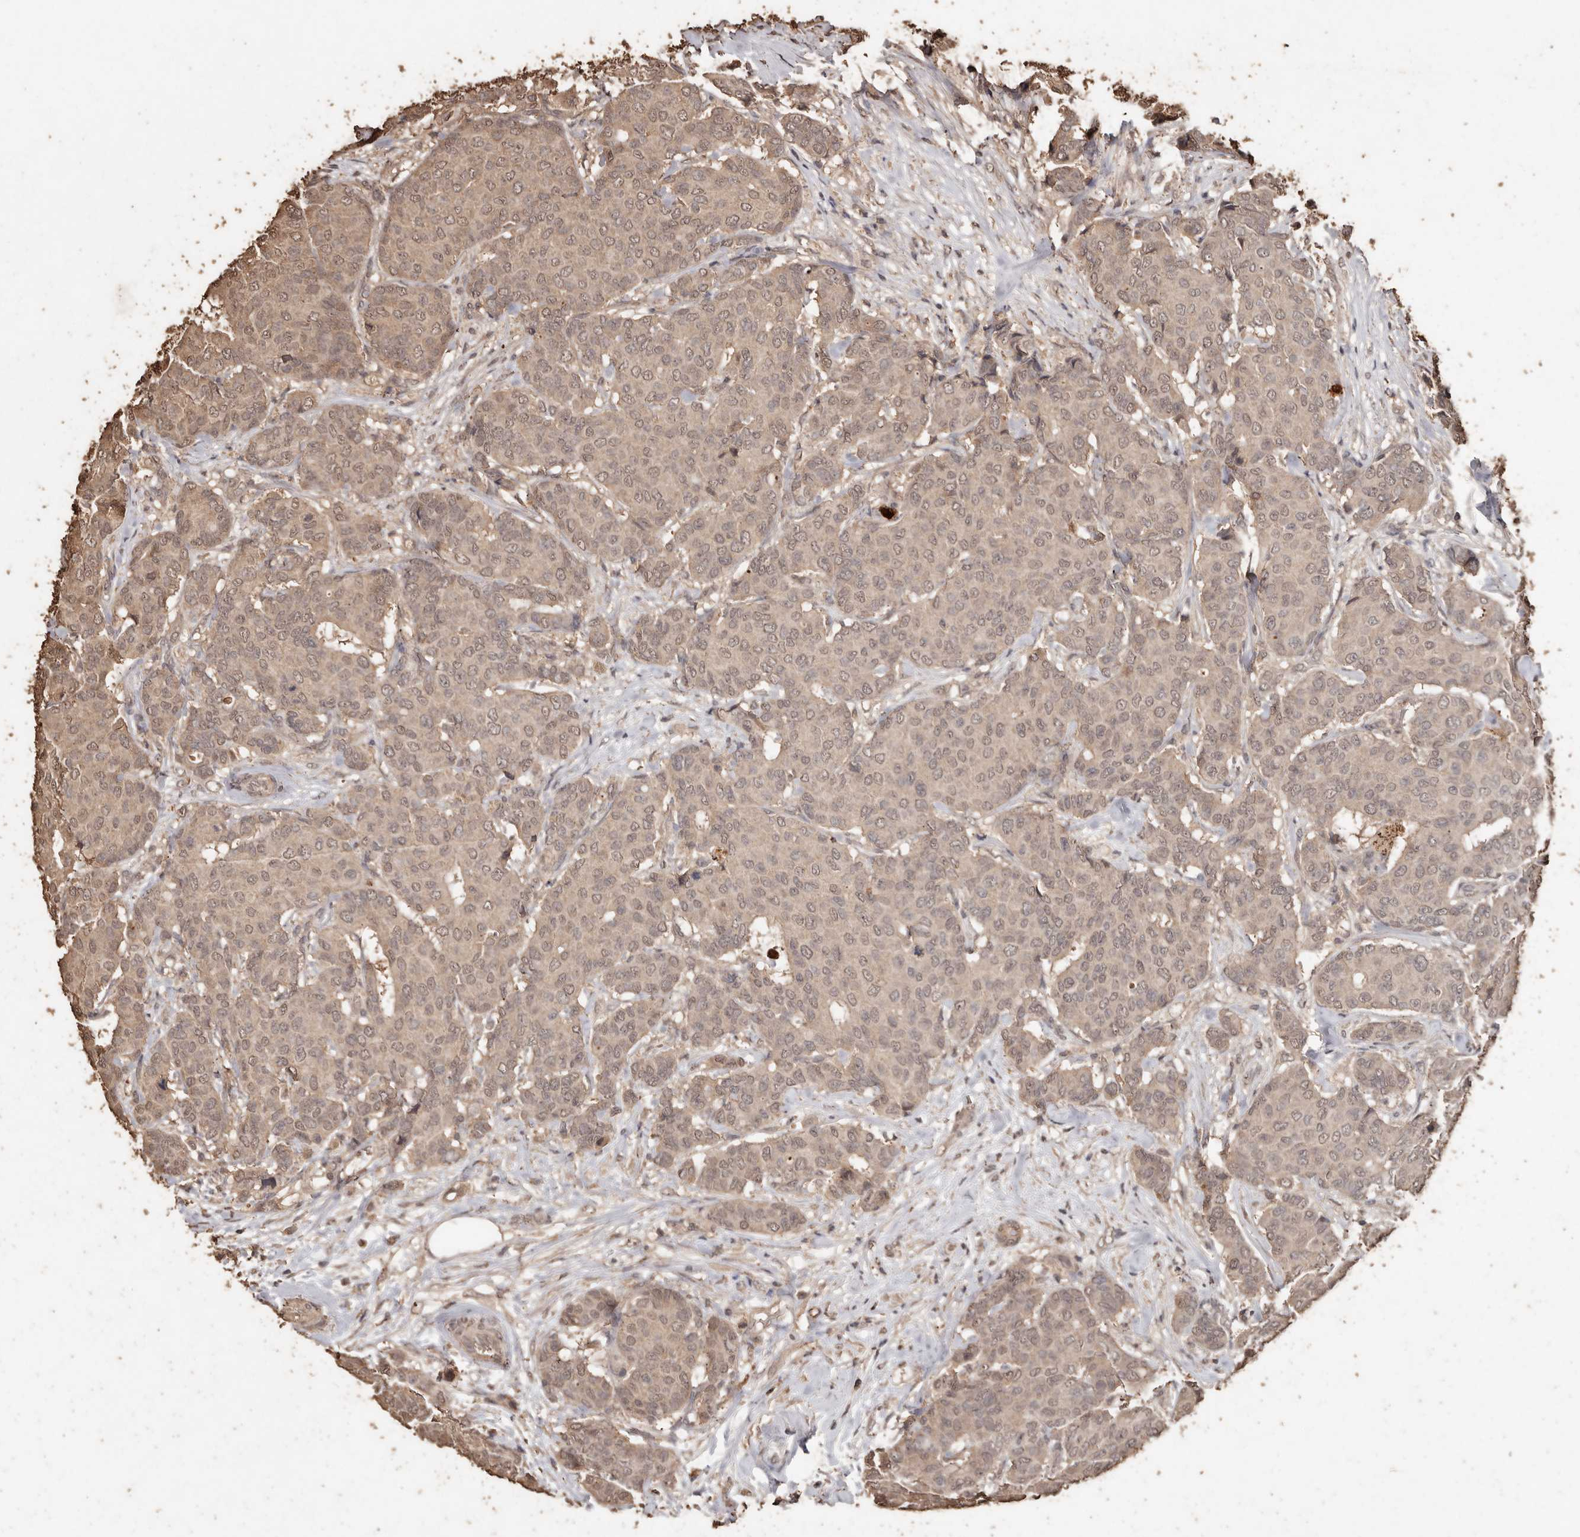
{"staining": {"intensity": "weak", "quantity": ">75%", "location": "cytoplasmic/membranous,nuclear"}, "tissue": "breast cancer", "cell_type": "Tumor cells", "image_type": "cancer", "snomed": [{"axis": "morphology", "description": "Duct carcinoma"}, {"axis": "topography", "description": "Breast"}], "caption": "Immunohistochemistry staining of breast cancer (infiltrating ductal carcinoma), which shows low levels of weak cytoplasmic/membranous and nuclear expression in approximately >75% of tumor cells indicating weak cytoplasmic/membranous and nuclear protein positivity. The staining was performed using DAB (brown) for protein detection and nuclei were counterstained in hematoxylin (blue).", "gene": "PKDCC", "patient": {"sex": "female", "age": 75}}